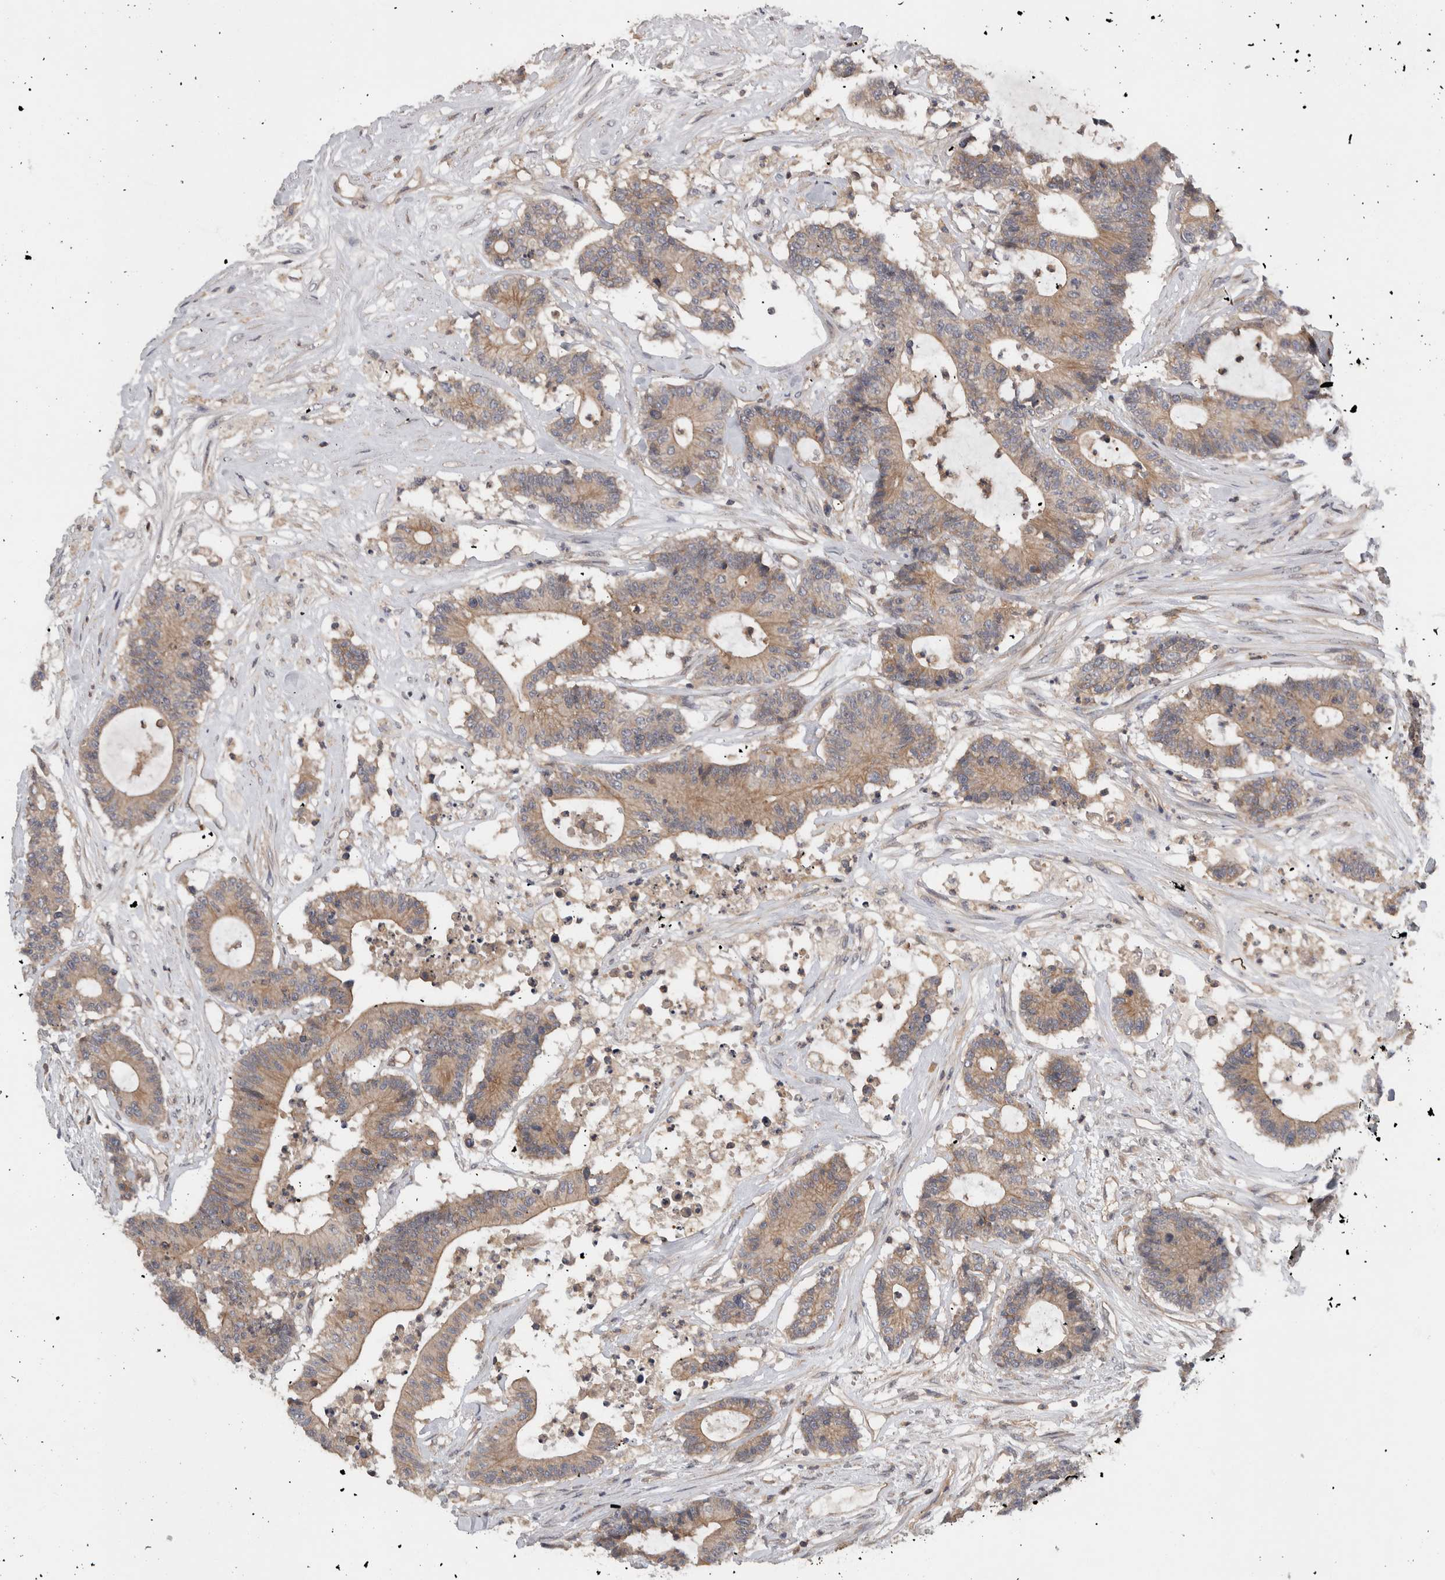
{"staining": {"intensity": "weak", "quantity": ">75%", "location": "cytoplasmic/membranous"}, "tissue": "colorectal cancer", "cell_type": "Tumor cells", "image_type": "cancer", "snomed": [{"axis": "morphology", "description": "Adenocarcinoma, NOS"}, {"axis": "topography", "description": "Colon"}], "caption": "Weak cytoplasmic/membranous protein staining is seen in approximately >75% of tumor cells in colorectal cancer (adenocarcinoma). (IHC, brightfield microscopy, high magnification).", "gene": "SCARA5", "patient": {"sex": "female", "age": 84}}